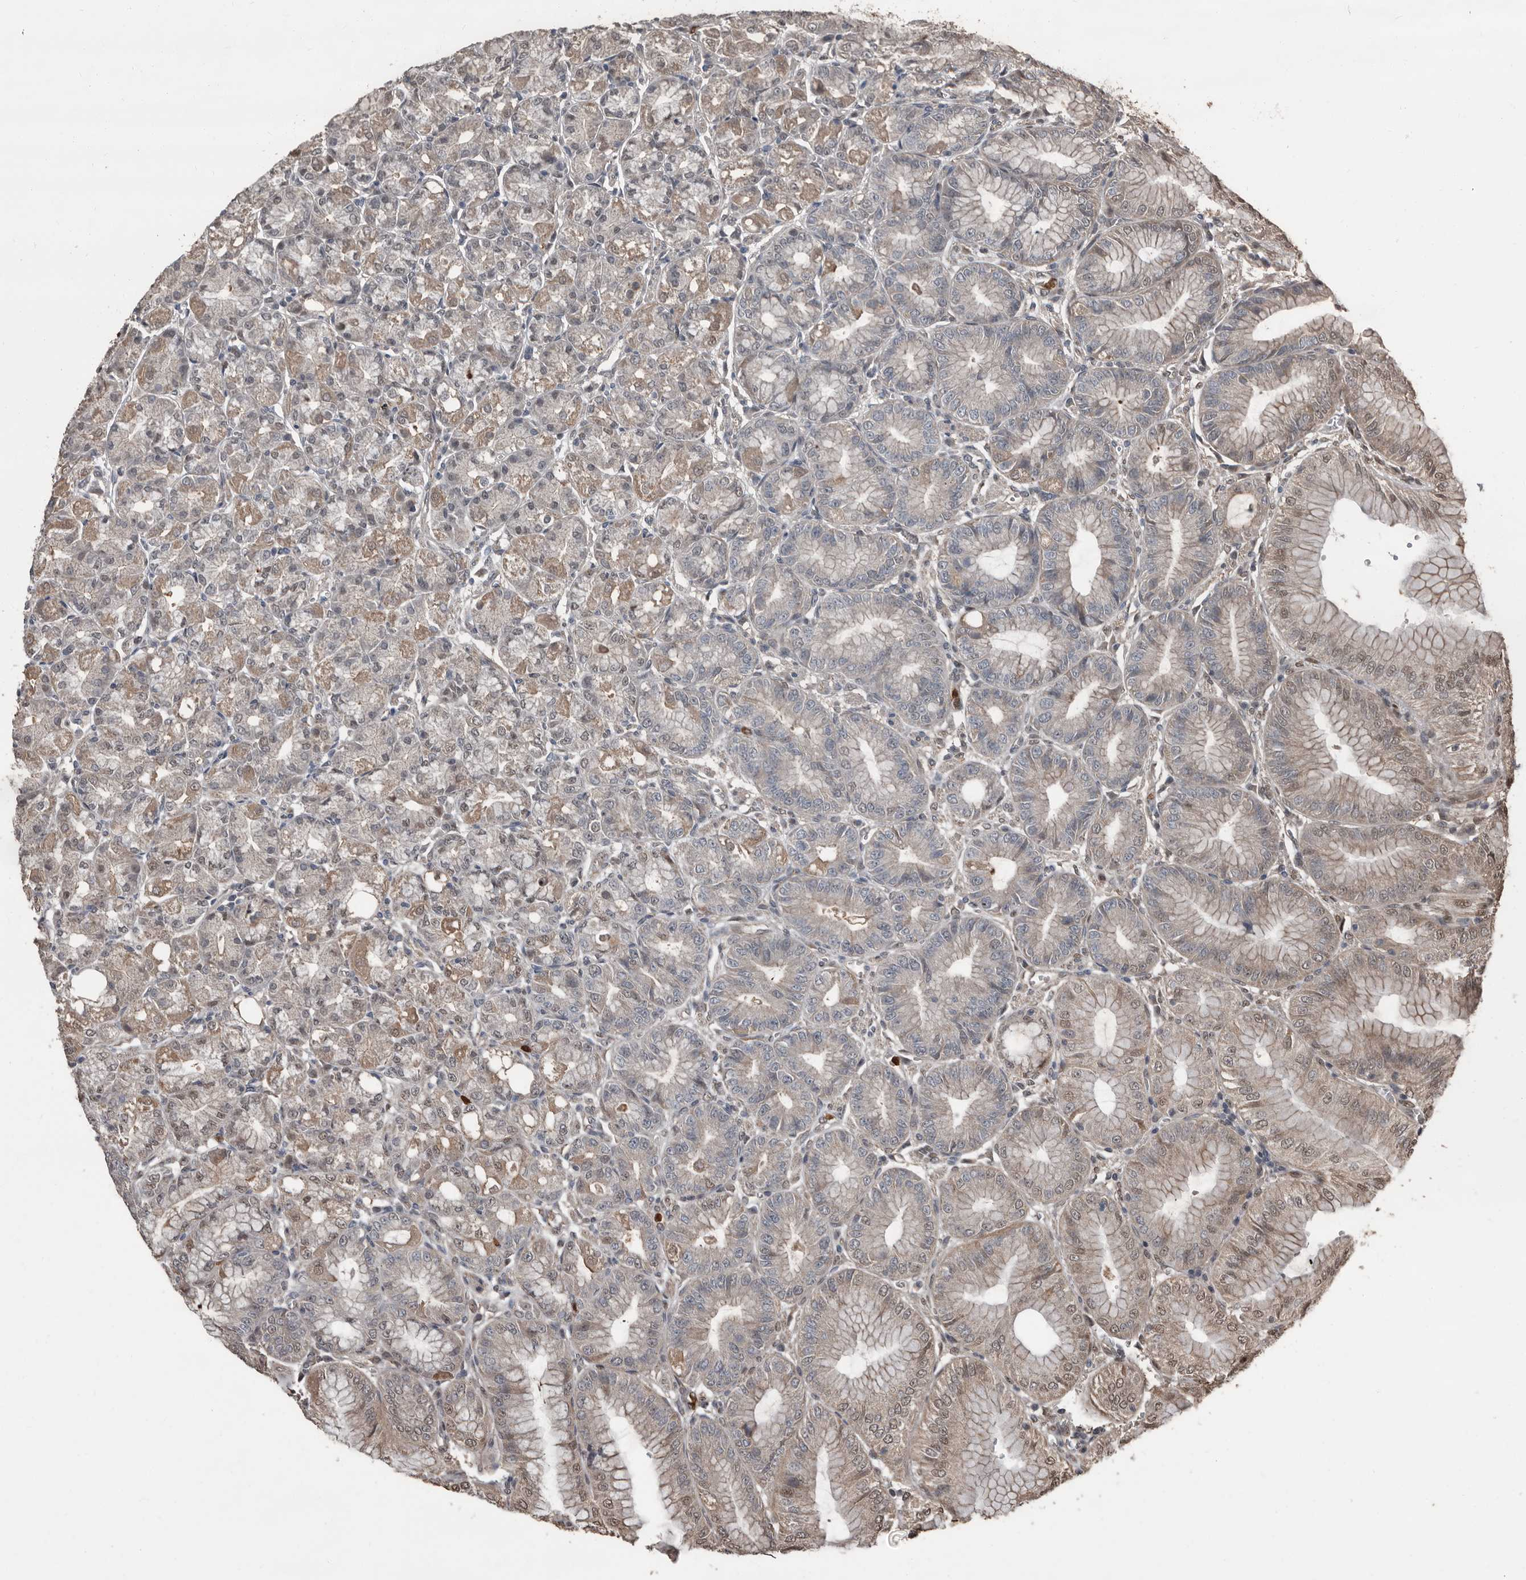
{"staining": {"intensity": "moderate", "quantity": "25%-75%", "location": "cytoplasmic/membranous,nuclear"}, "tissue": "stomach", "cell_type": "Glandular cells", "image_type": "normal", "snomed": [{"axis": "morphology", "description": "Normal tissue, NOS"}, {"axis": "topography", "description": "Stomach, lower"}], "caption": "Unremarkable stomach shows moderate cytoplasmic/membranous,nuclear positivity in about 25%-75% of glandular cells.", "gene": "FSBP", "patient": {"sex": "male", "age": 71}}